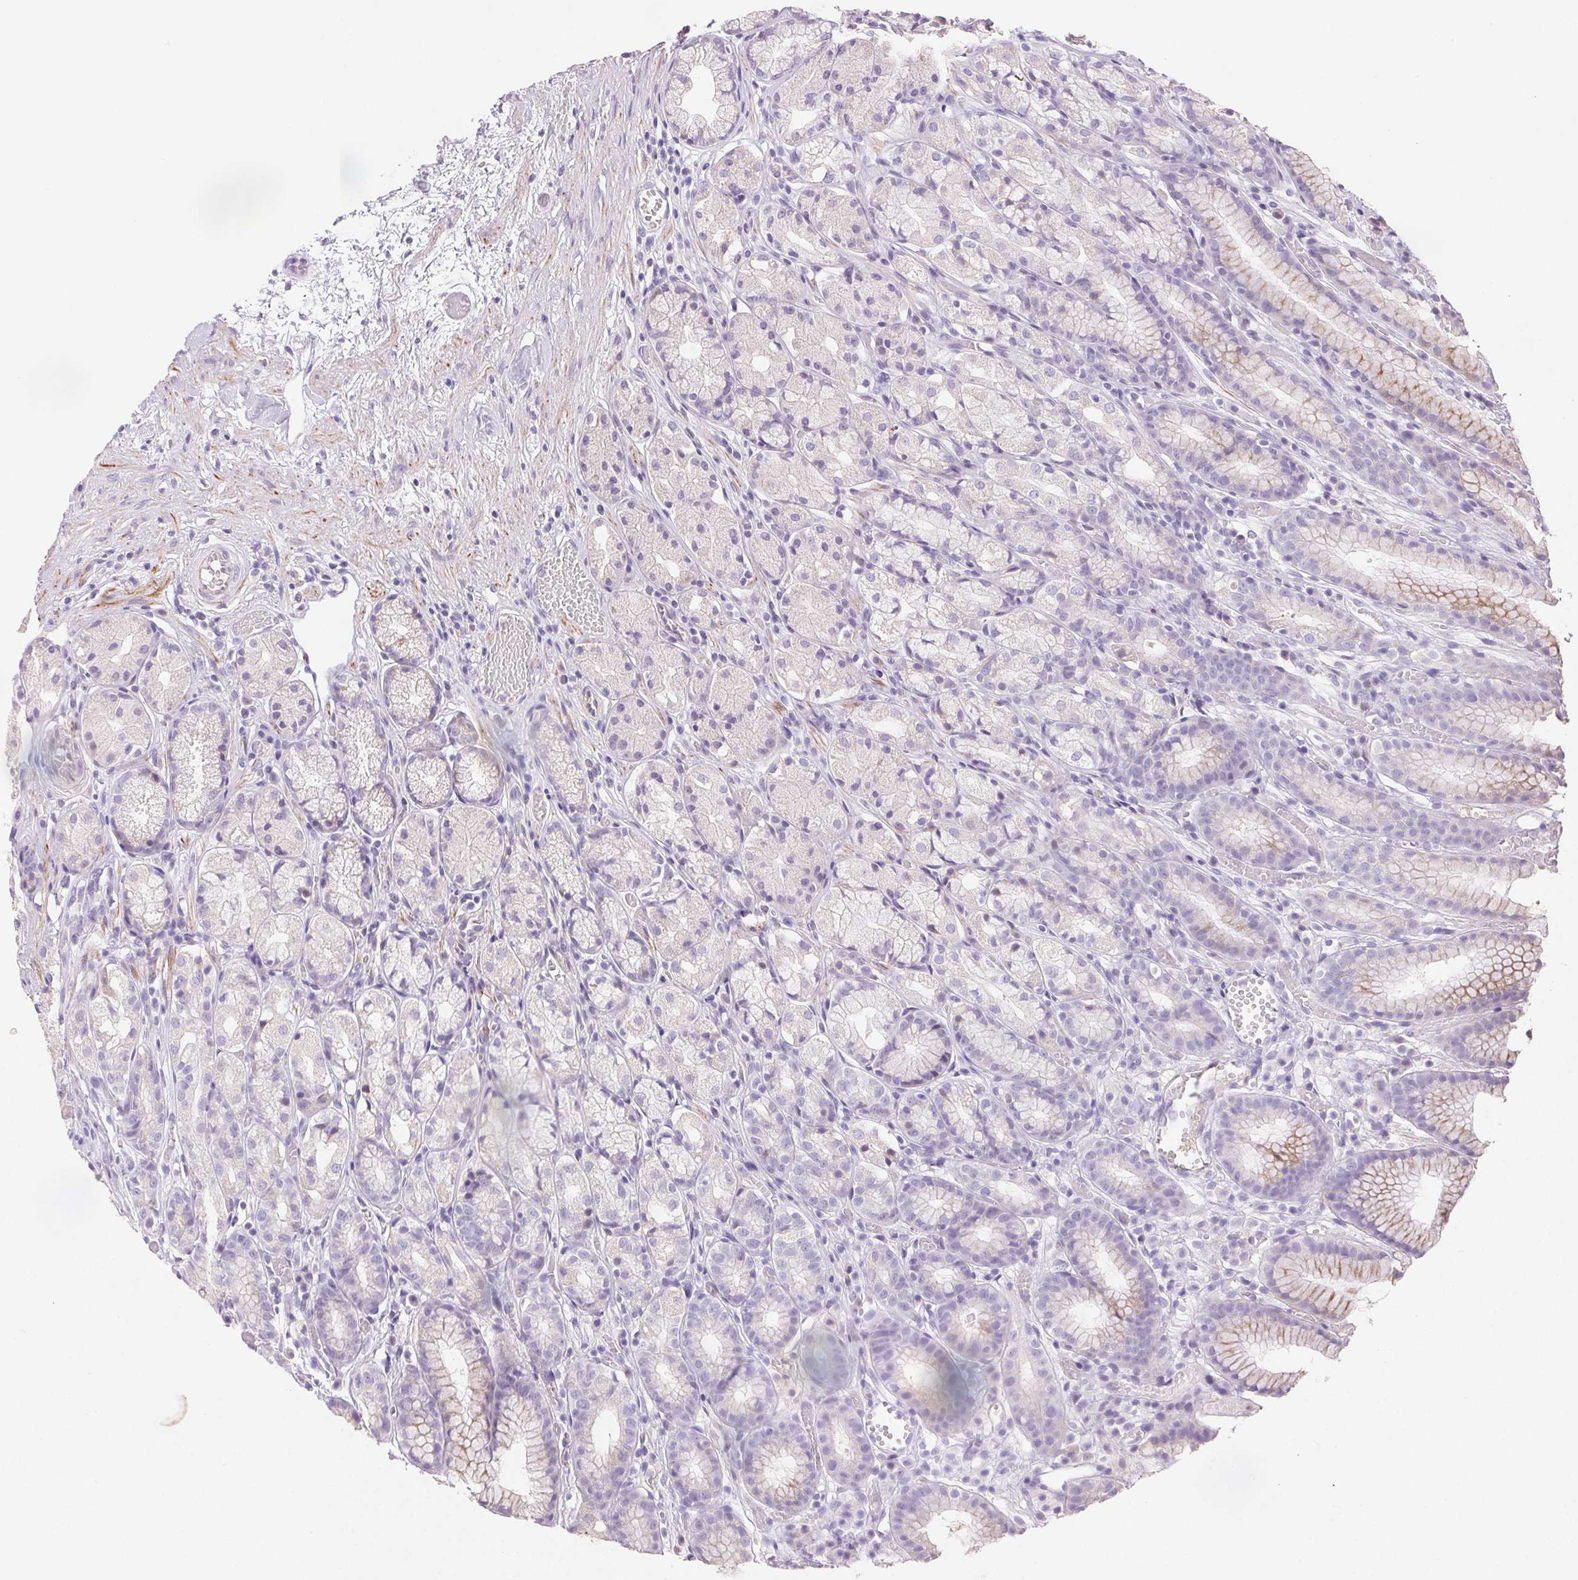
{"staining": {"intensity": "moderate", "quantity": "<25%", "location": "cytoplasmic/membranous"}, "tissue": "stomach", "cell_type": "Glandular cells", "image_type": "normal", "snomed": [{"axis": "morphology", "description": "Normal tissue, NOS"}, {"axis": "topography", "description": "Stomach"}], "caption": "Protein staining of normal stomach exhibits moderate cytoplasmic/membranous staining in about <25% of glandular cells.", "gene": "ARHGAP11B", "patient": {"sex": "male", "age": 70}}